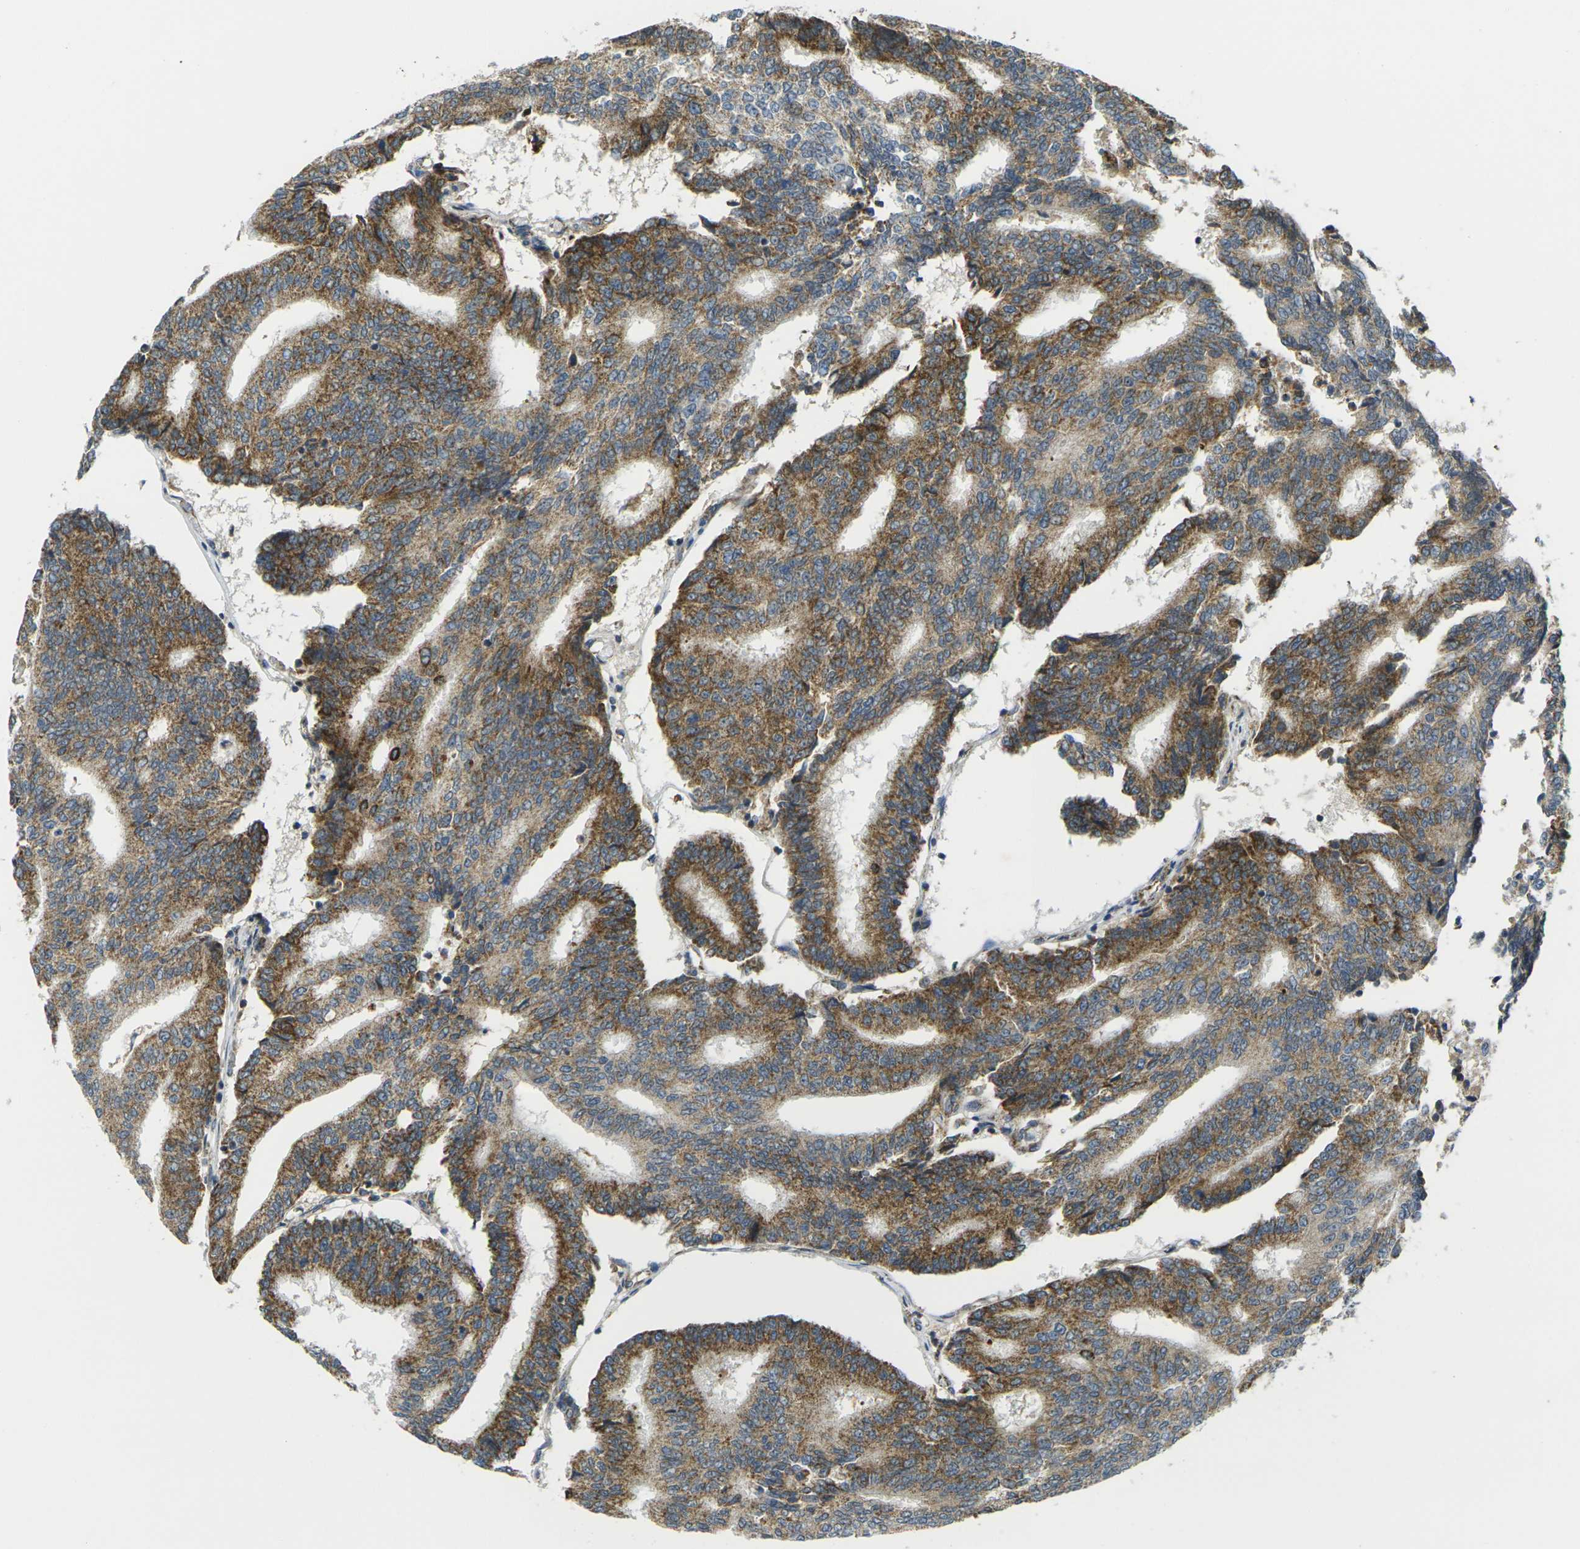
{"staining": {"intensity": "moderate", "quantity": ">75%", "location": "cytoplasmic/membranous"}, "tissue": "prostate cancer", "cell_type": "Tumor cells", "image_type": "cancer", "snomed": [{"axis": "morphology", "description": "Adenocarcinoma, High grade"}, {"axis": "topography", "description": "Prostate"}], "caption": "This histopathology image reveals immunohistochemistry (IHC) staining of human prostate cancer (adenocarcinoma (high-grade)), with medium moderate cytoplasmic/membranous expression in approximately >75% of tumor cells.", "gene": "IGF1R", "patient": {"sex": "male", "age": 55}}